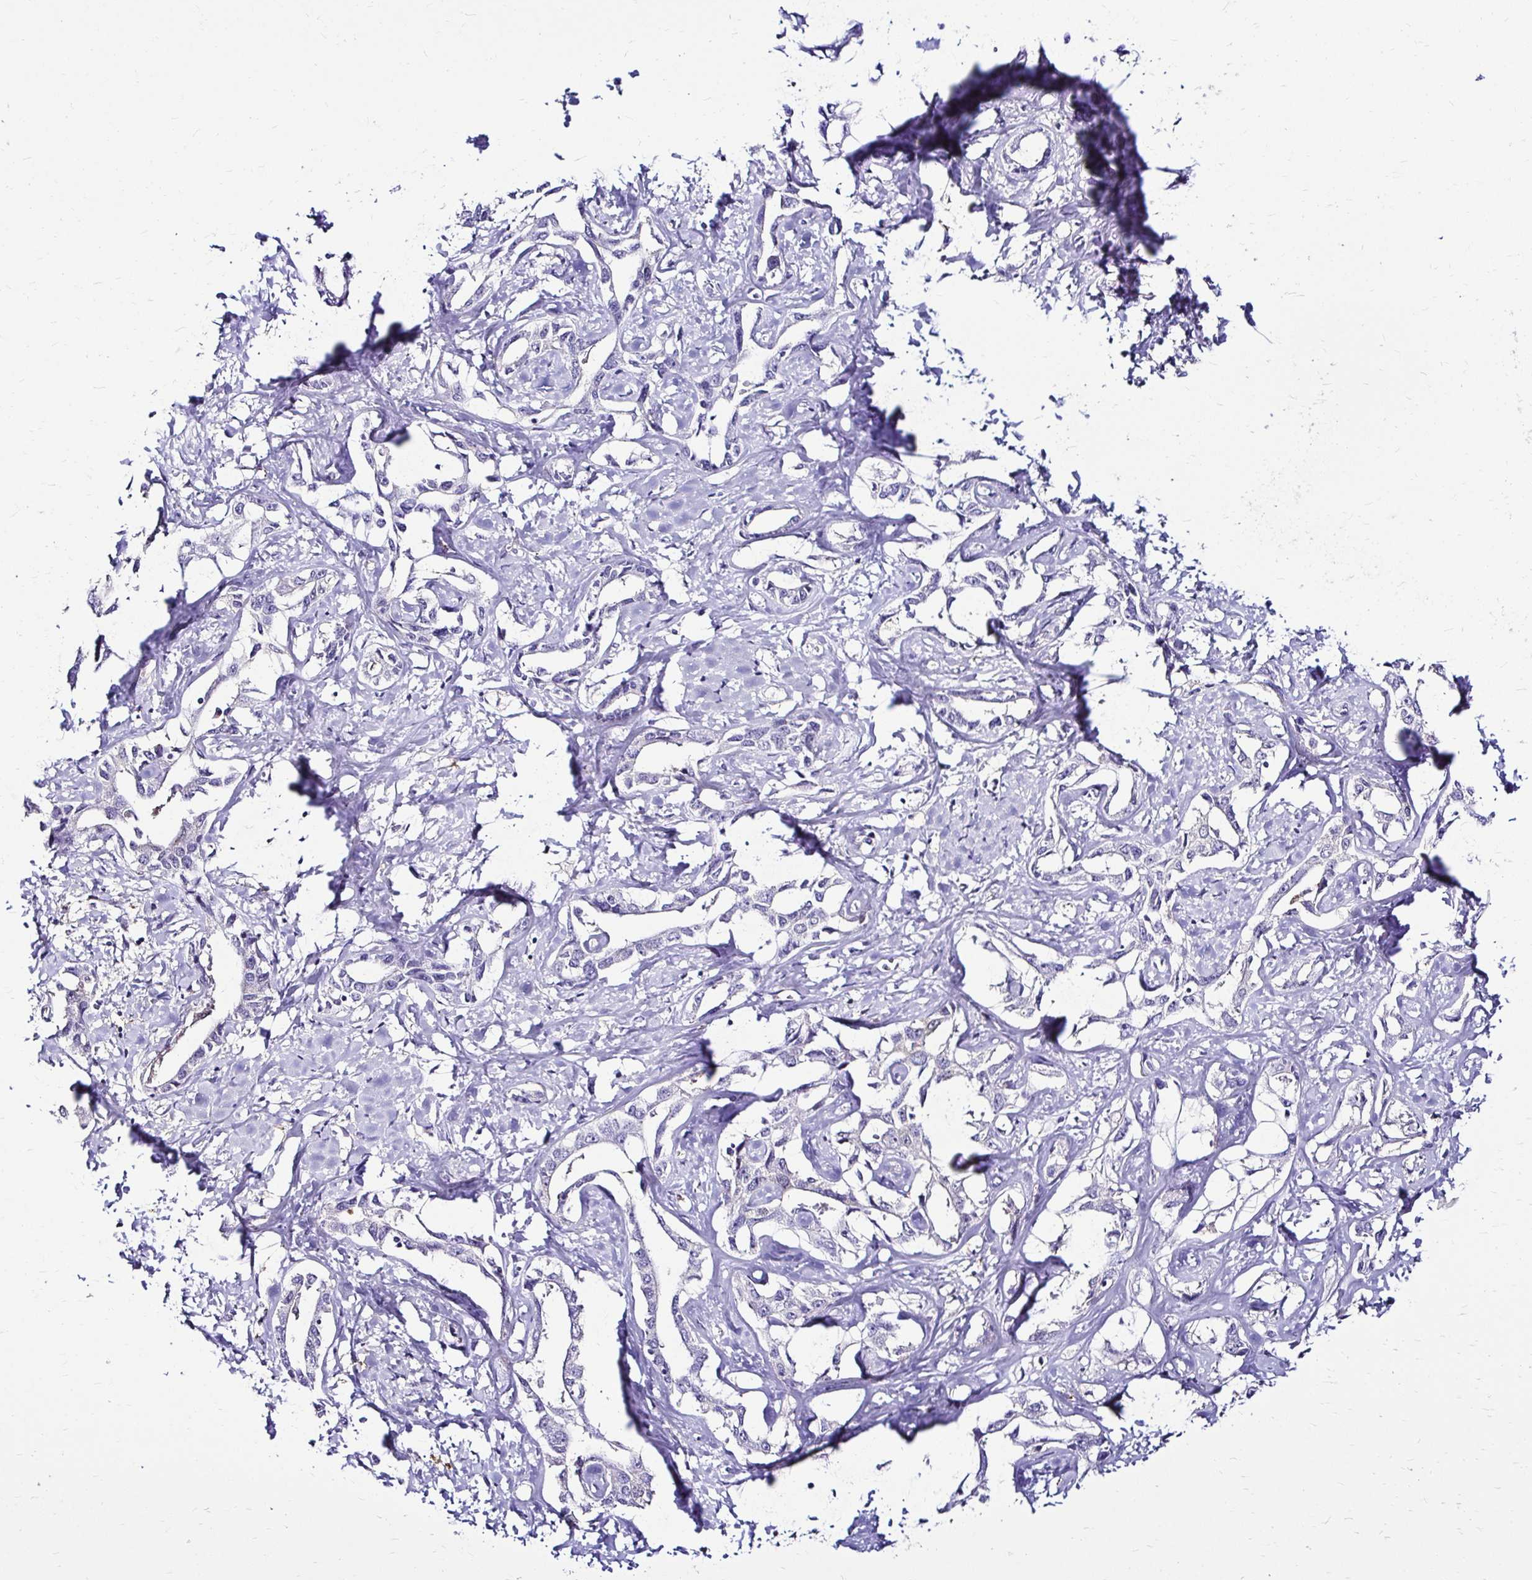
{"staining": {"intensity": "negative", "quantity": "none", "location": "none"}, "tissue": "liver cancer", "cell_type": "Tumor cells", "image_type": "cancer", "snomed": [{"axis": "morphology", "description": "Cholangiocarcinoma"}, {"axis": "topography", "description": "Liver"}], "caption": "DAB (3,3'-diaminobenzidine) immunohistochemical staining of human liver cancer (cholangiocarcinoma) reveals no significant staining in tumor cells. The staining was performed using DAB to visualize the protein expression in brown, while the nuclei were stained in blue with hematoxylin (Magnification: 20x).", "gene": "IDH1", "patient": {"sex": "male", "age": 59}}